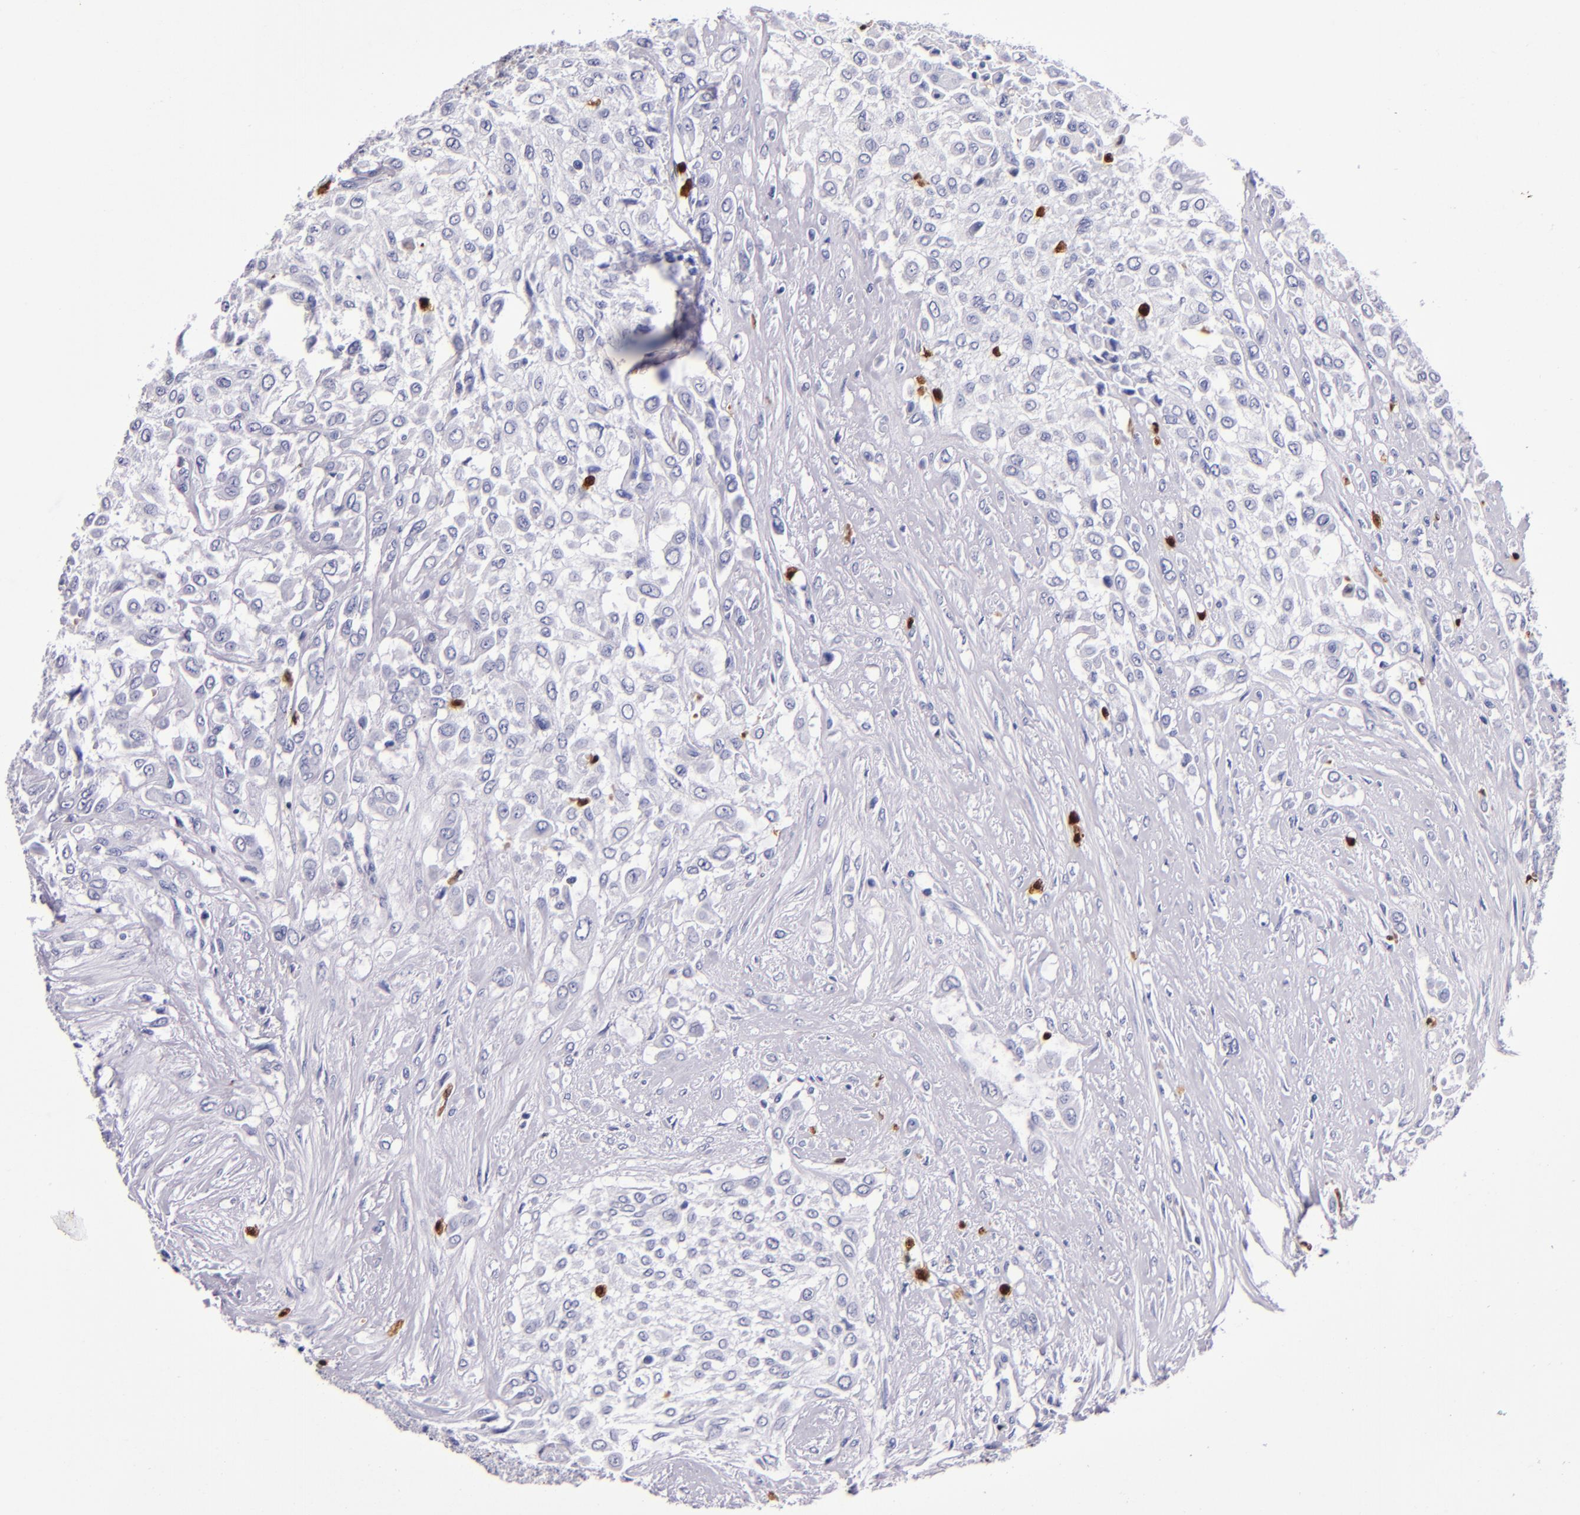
{"staining": {"intensity": "negative", "quantity": "none", "location": "none"}, "tissue": "urothelial cancer", "cell_type": "Tumor cells", "image_type": "cancer", "snomed": [{"axis": "morphology", "description": "Urothelial carcinoma, High grade"}, {"axis": "topography", "description": "Urinary bladder"}], "caption": "Tumor cells show no significant protein positivity in urothelial cancer.", "gene": "S100A8", "patient": {"sex": "male", "age": 57}}